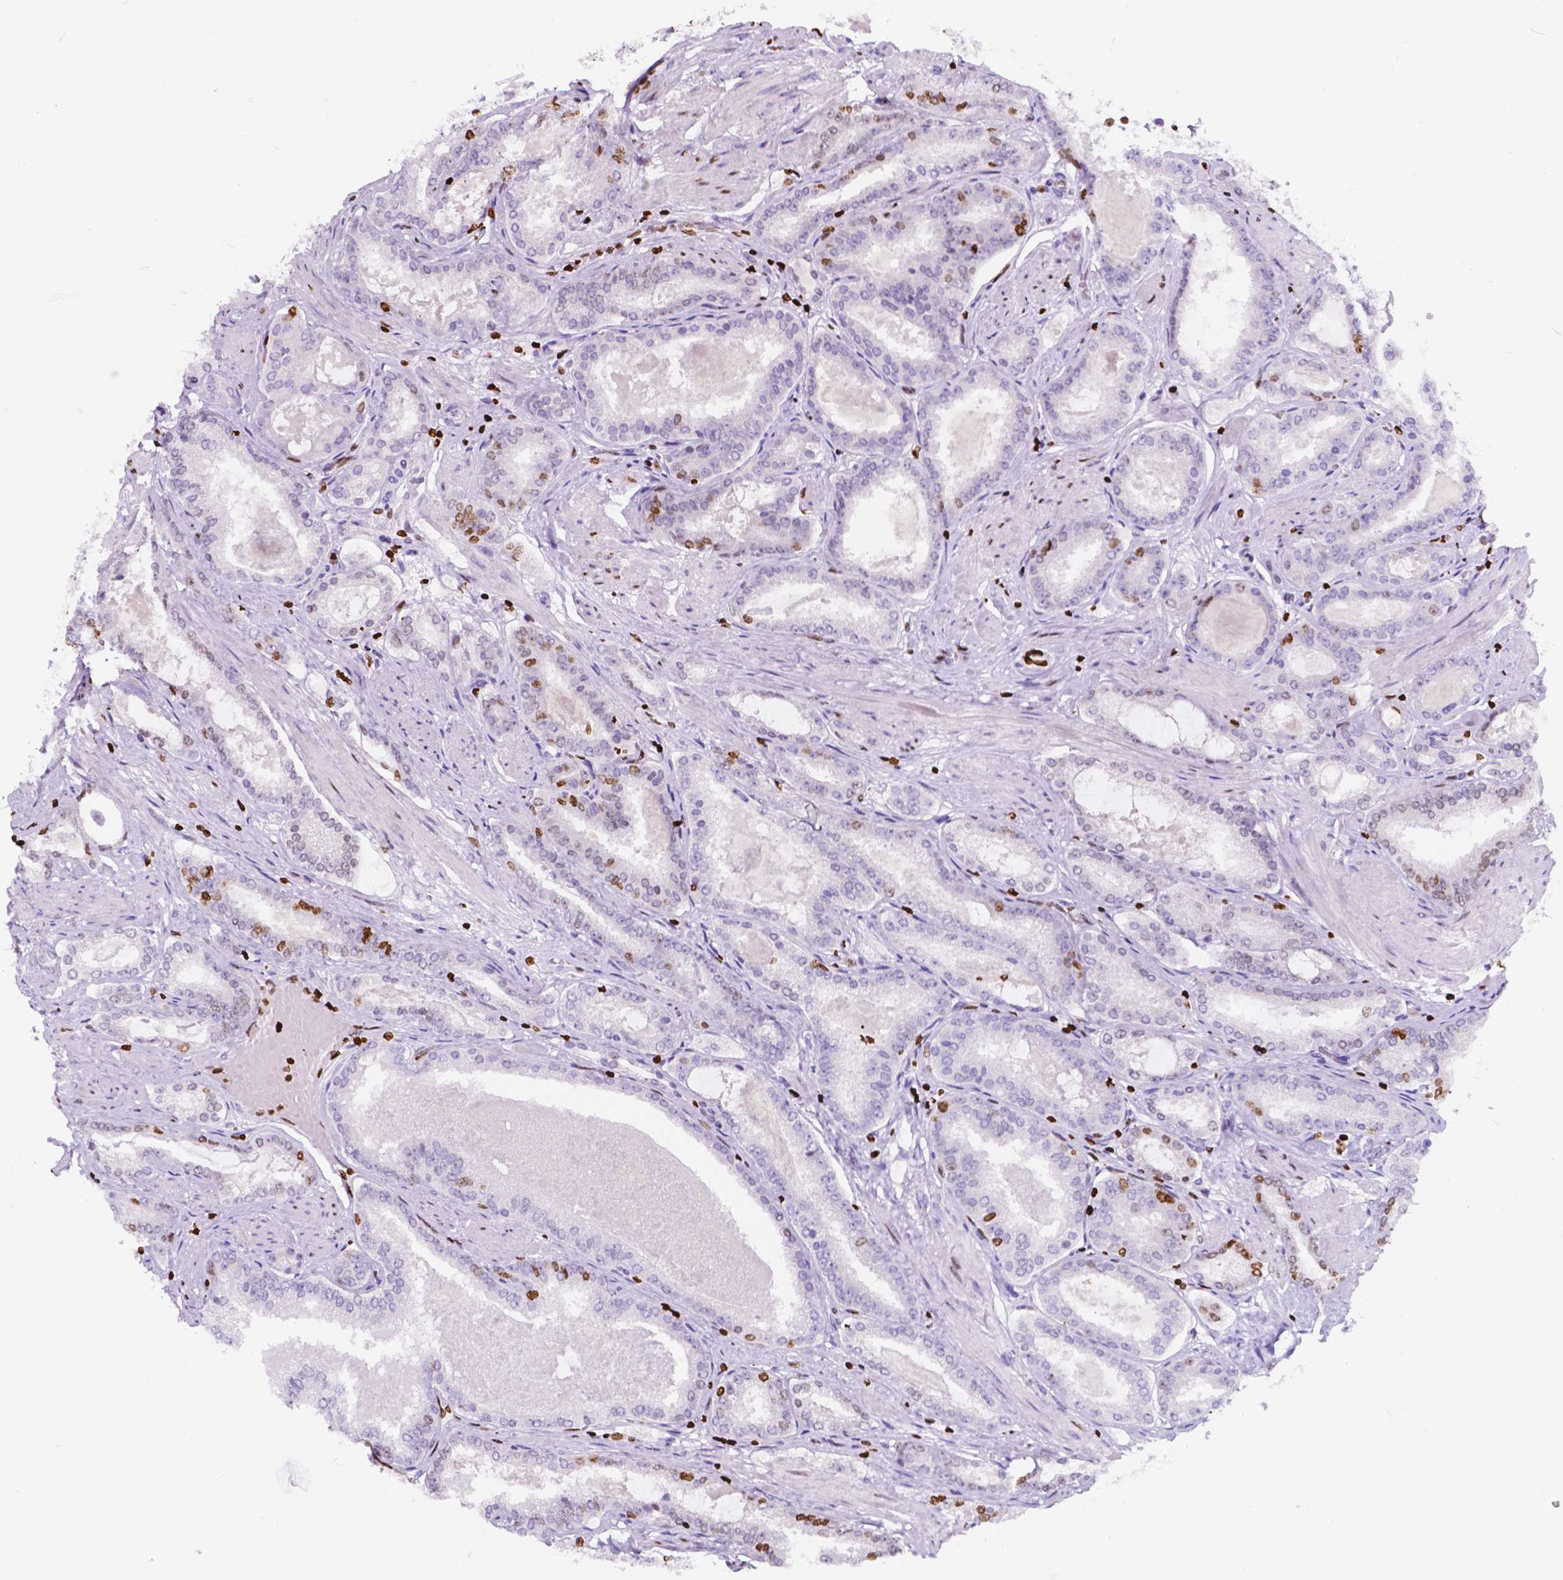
{"staining": {"intensity": "moderate", "quantity": "<25%", "location": "nuclear"}, "tissue": "prostate cancer", "cell_type": "Tumor cells", "image_type": "cancer", "snomed": [{"axis": "morphology", "description": "Adenocarcinoma, High grade"}, {"axis": "topography", "description": "Prostate"}], "caption": "Tumor cells exhibit low levels of moderate nuclear positivity in approximately <25% of cells in prostate high-grade adenocarcinoma. (Stains: DAB in brown, nuclei in blue, Microscopy: brightfield microscopy at high magnification).", "gene": "CBY3", "patient": {"sex": "male", "age": 63}}